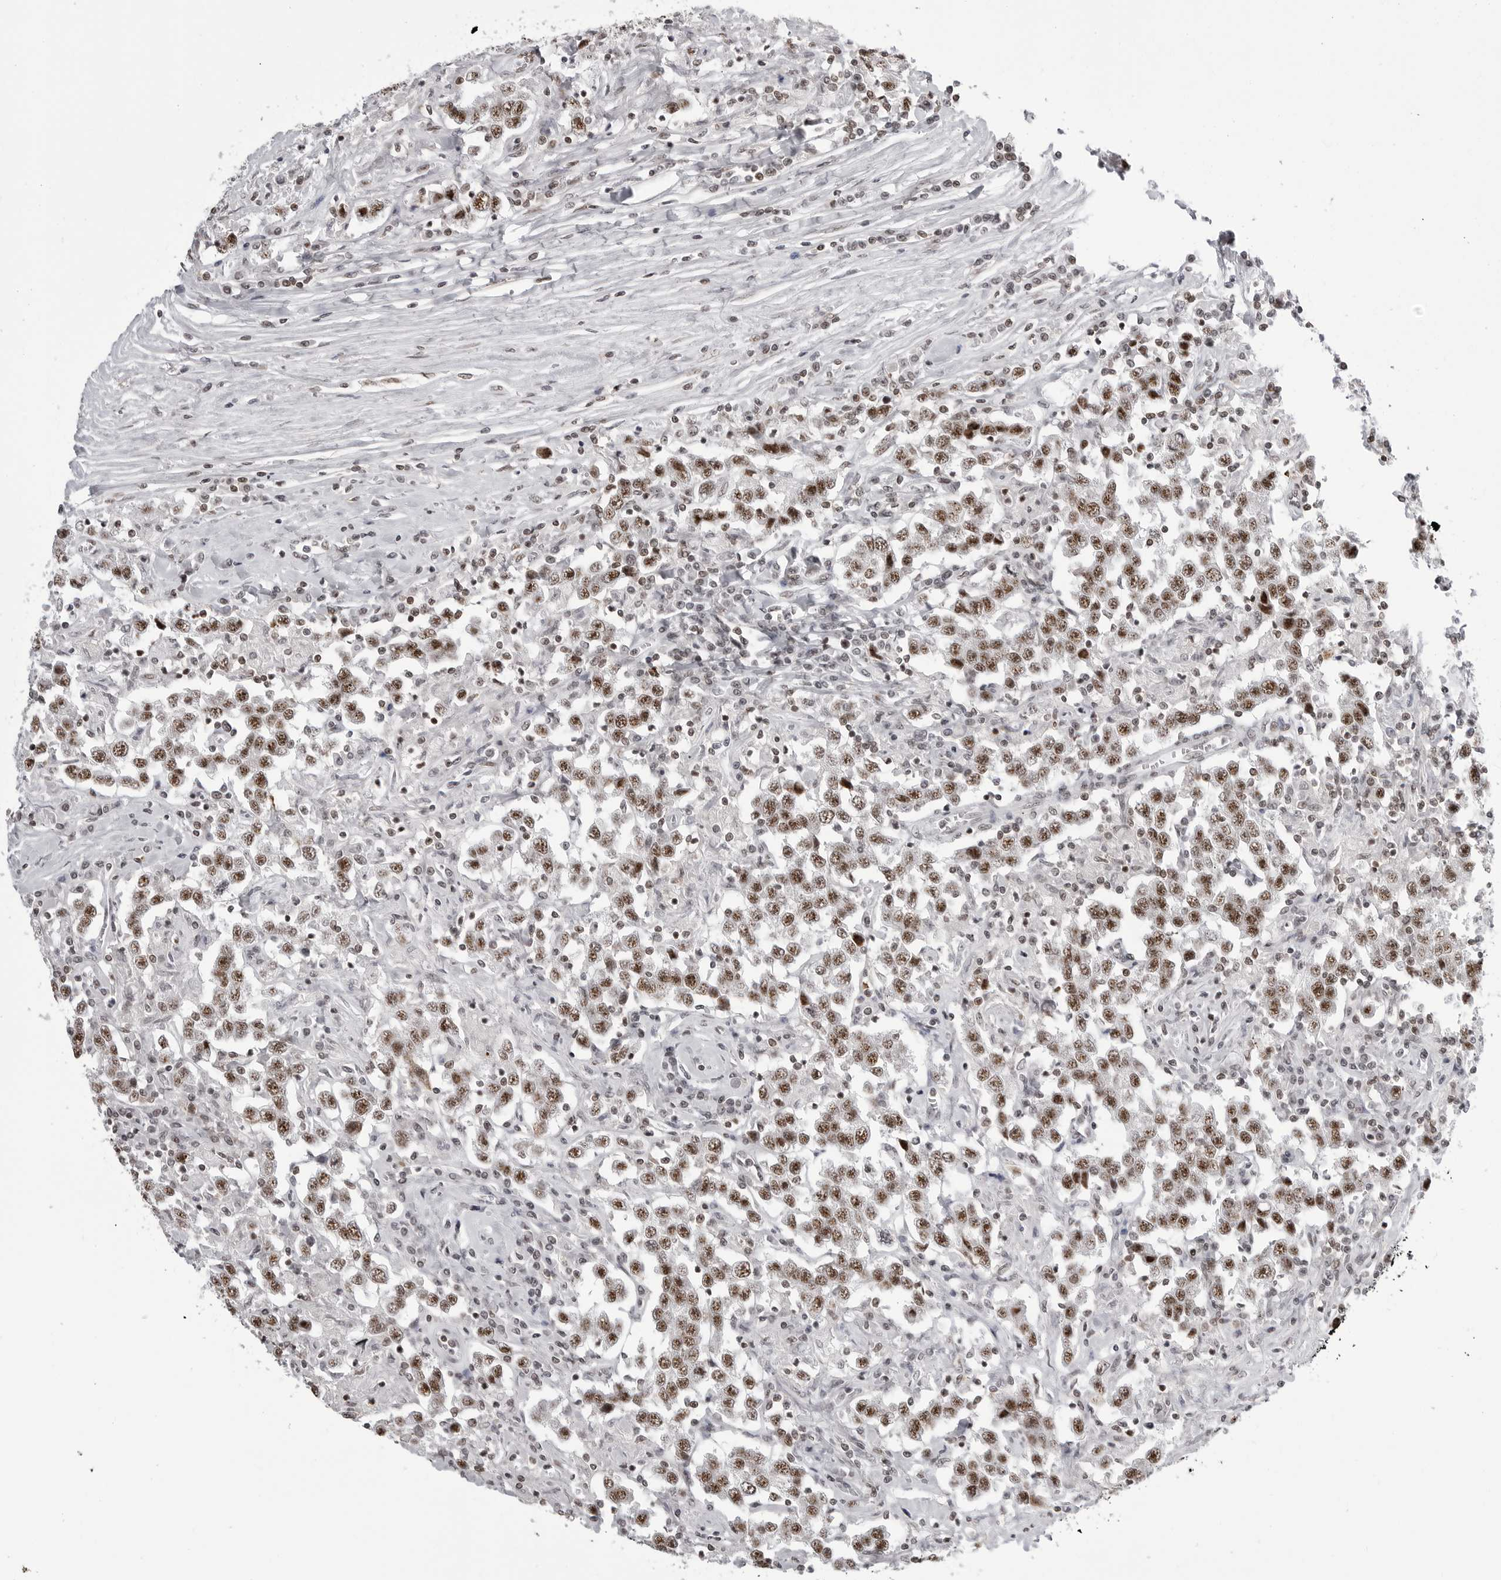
{"staining": {"intensity": "moderate", "quantity": ">75%", "location": "nuclear"}, "tissue": "testis cancer", "cell_type": "Tumor cells", "image_type": "cancer", "snomed": [{"axis": "morphology", "description": "Seminoma, NOS"}, {"axis": "topography", "description": "Testis"}], "caption": "Testis cancer (seminoma) stained for a protein (brown) shows moderate nuclear positive positivity in about >75% of tumor cells.", "gene": "WRAP53", "patient": {"sex": "male", "age": 41}}